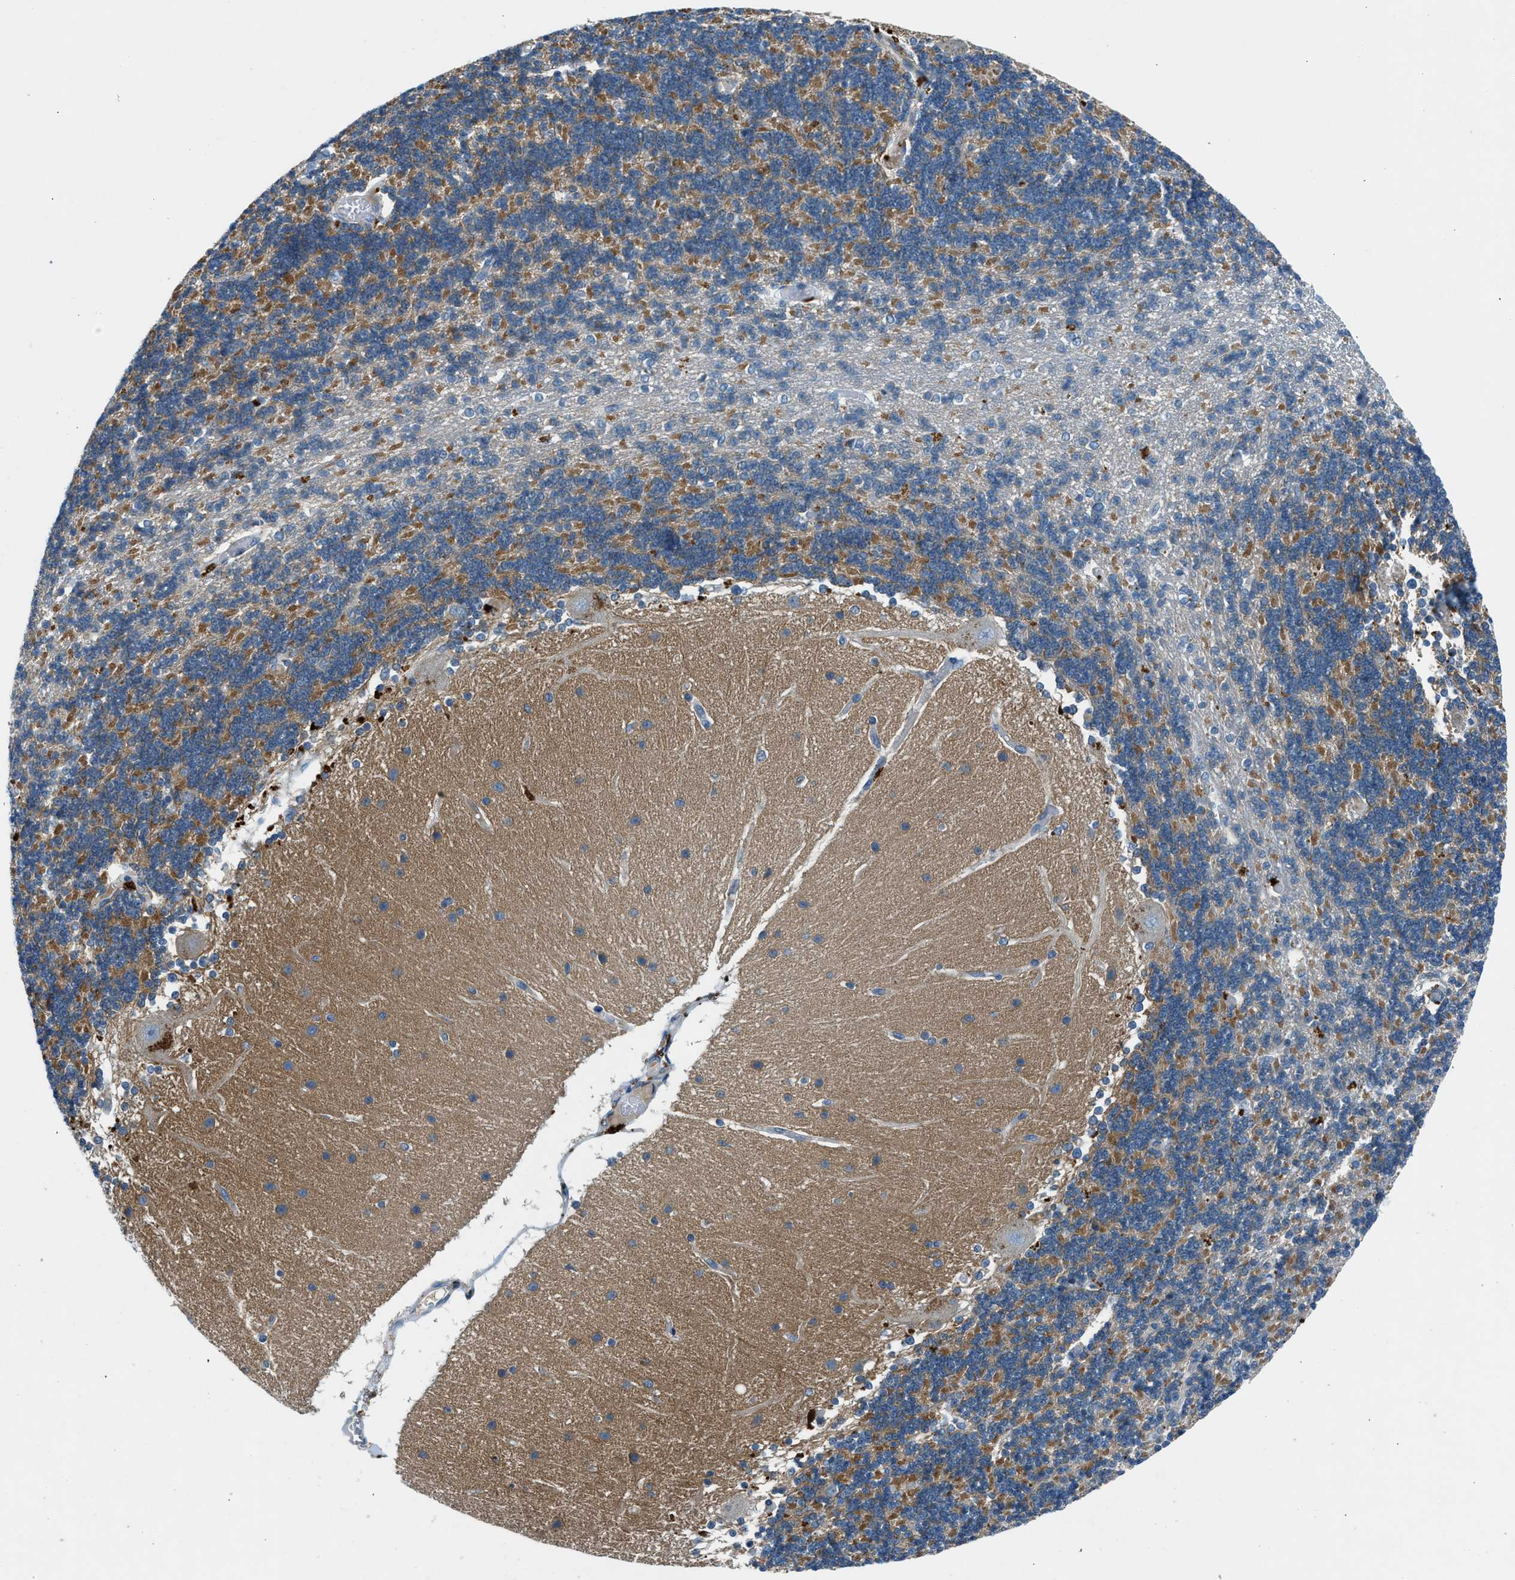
{"staining": {"intensity": "moderate", "quantity": "25%-75%", "location": "cytoplasmic/membranous"}, "tissue": "cerebellum", "cell_type": "Cells in granular layer", "image_type": "normal", "snomed": [{"axis": "morphology", "description": "Normal tissue, NOS"}, {"axis": "topography", "description": "Cerebellum"}], "caption": "A photomicrograph showing moderate cytoplasmic/membranous staining in approximately 25%-75% of cells in granular layer in benign cerebellum, as visualized by brown immunohistochemical staining.", "gene": "BMP1", "patient": {"sex": "female", "age": 54}}